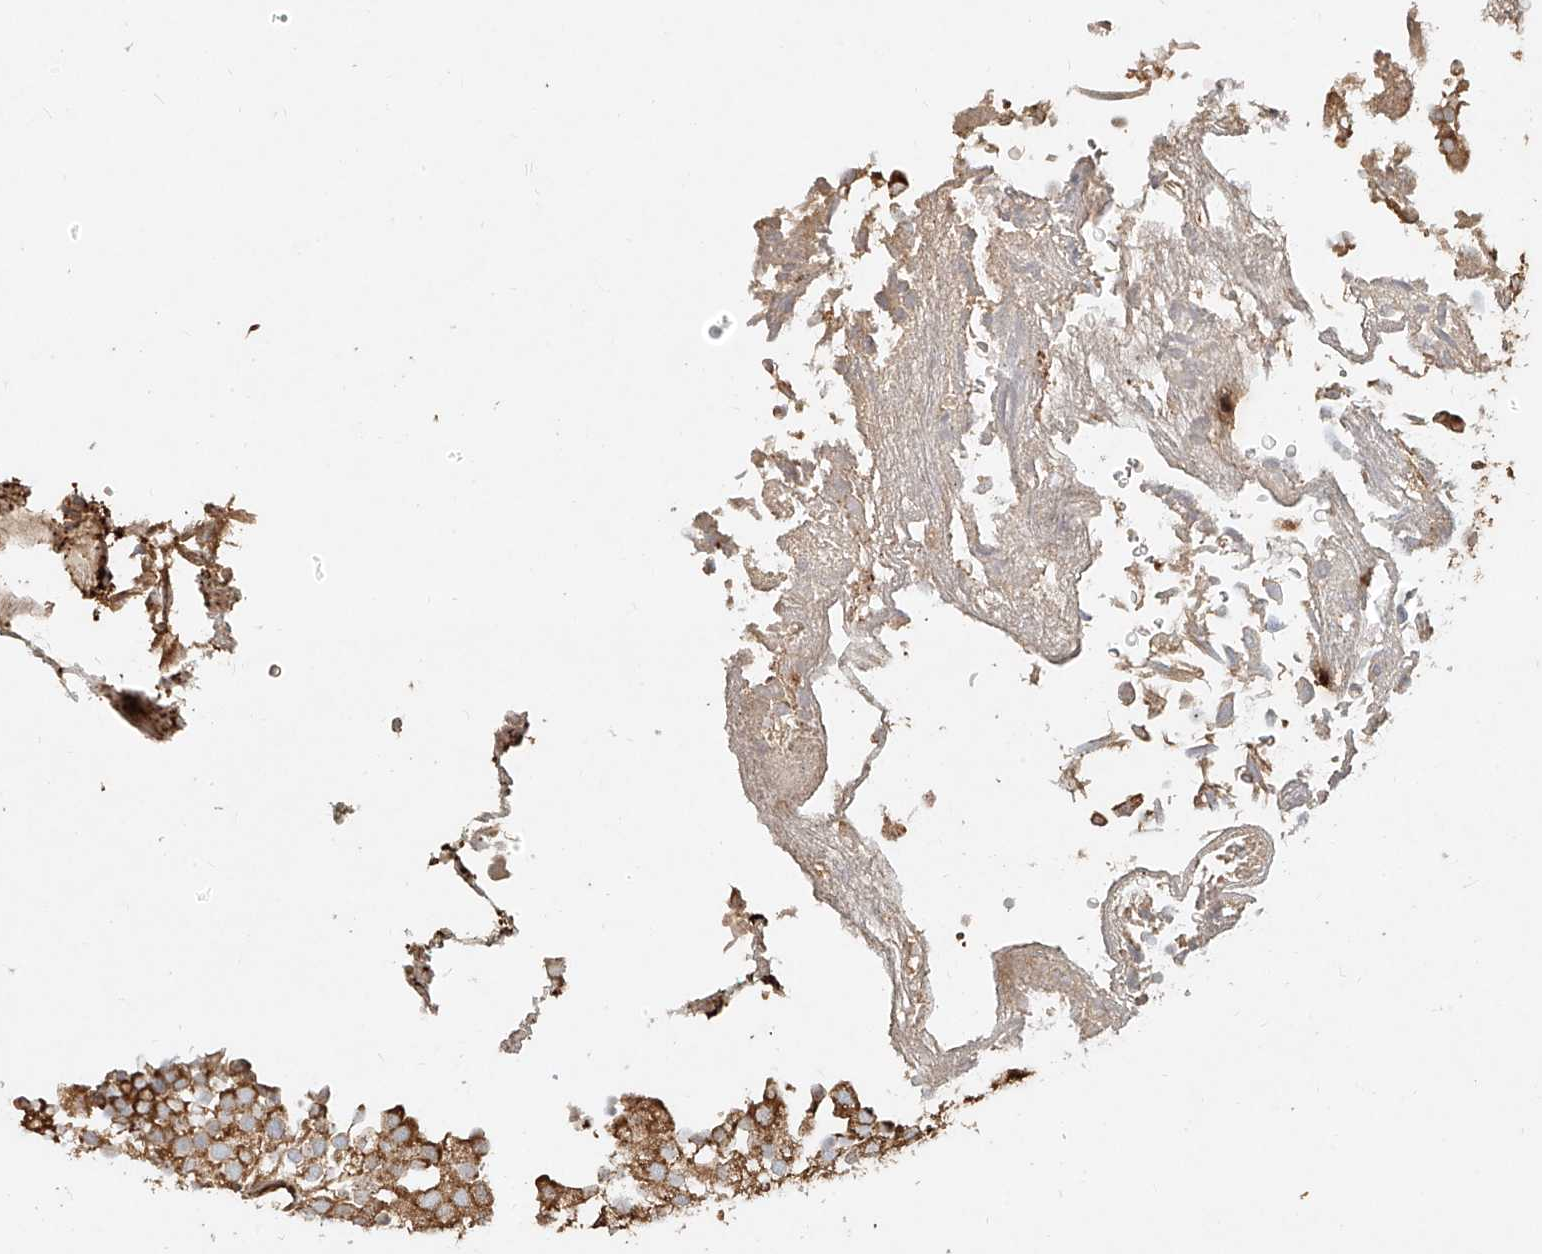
{"staining": {"intensity": "moderate", "quantity": ">75%", "location": "cytoplasmic/membranous"}, "tissue": "urothelial cancer", "cell_type": "Tumor cells", "image_type": "cancer", "snomed": [{"axis": "morphology", "description": "Urothelial carcinoma, Low grade"}, {"axis": "topography", "description": "Urinary bladder"}], "caption": "Tumor cells show medium levels of moderate cytoplasmic/membranous staining in approximately >75% of cells in human low-grade urothelial carcinoma.", "gene": "EFNB1", "patient": {"sex": "male", "age": 78}}